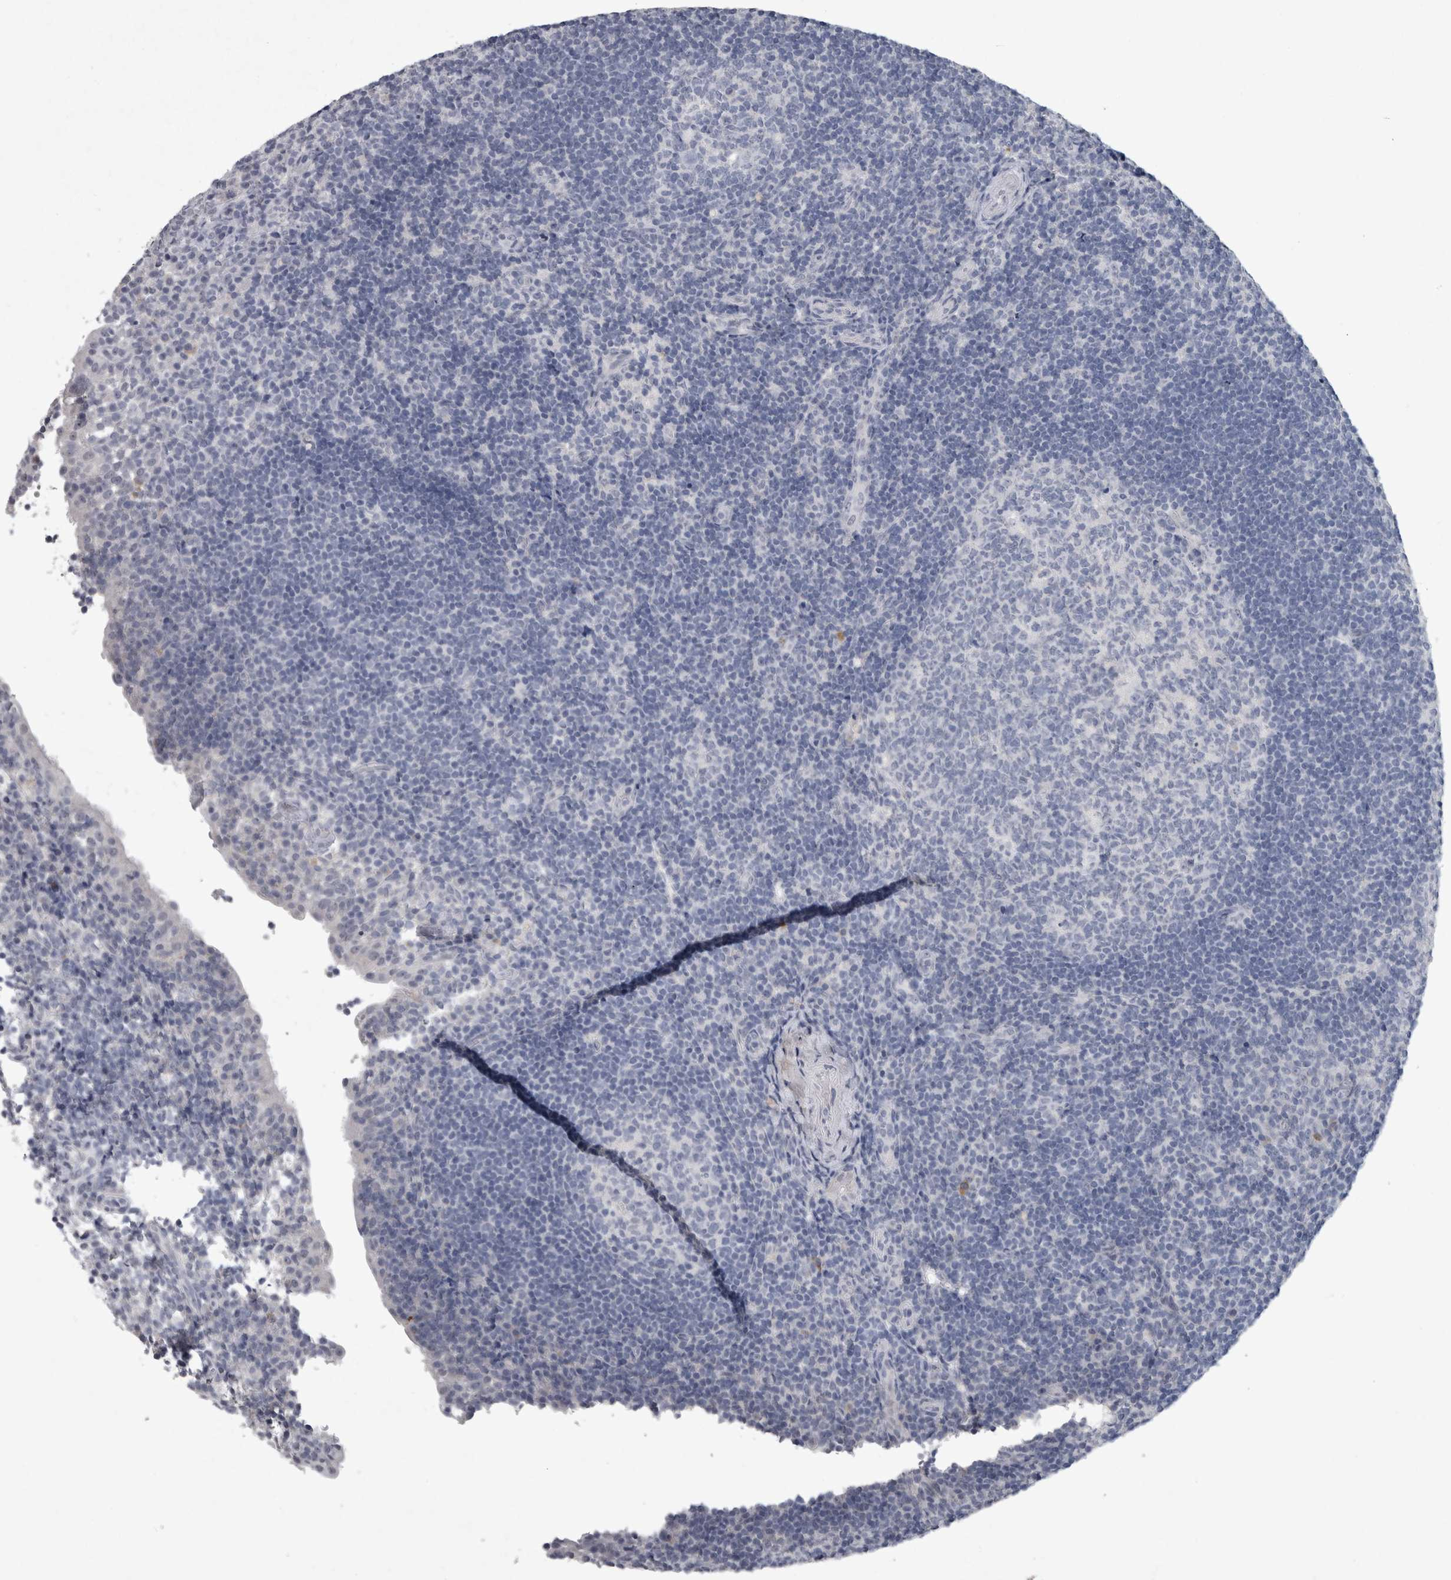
{"staining": {"intensity": "negative", "quantity": "none", "location": "none"}, "tissue": "tonsil", "cell_type": "Germinal center cells", "image_type": "normal", "snomed": [{"axis": "morphology", "description": "Normal tissue, NOS"}, {"axis": "topography", "description": "Tonsil"}], "caption": "The immunohistochemistry (IHC) histopathology image has no significant expression in germinal center cells of tonsil. (DAB (3,3'-diaminobenzidine) immunohistochemistry with hematoxylin counter stain).", "gene": "PDX1", "patient": {"sex": "female", "age": 40}}